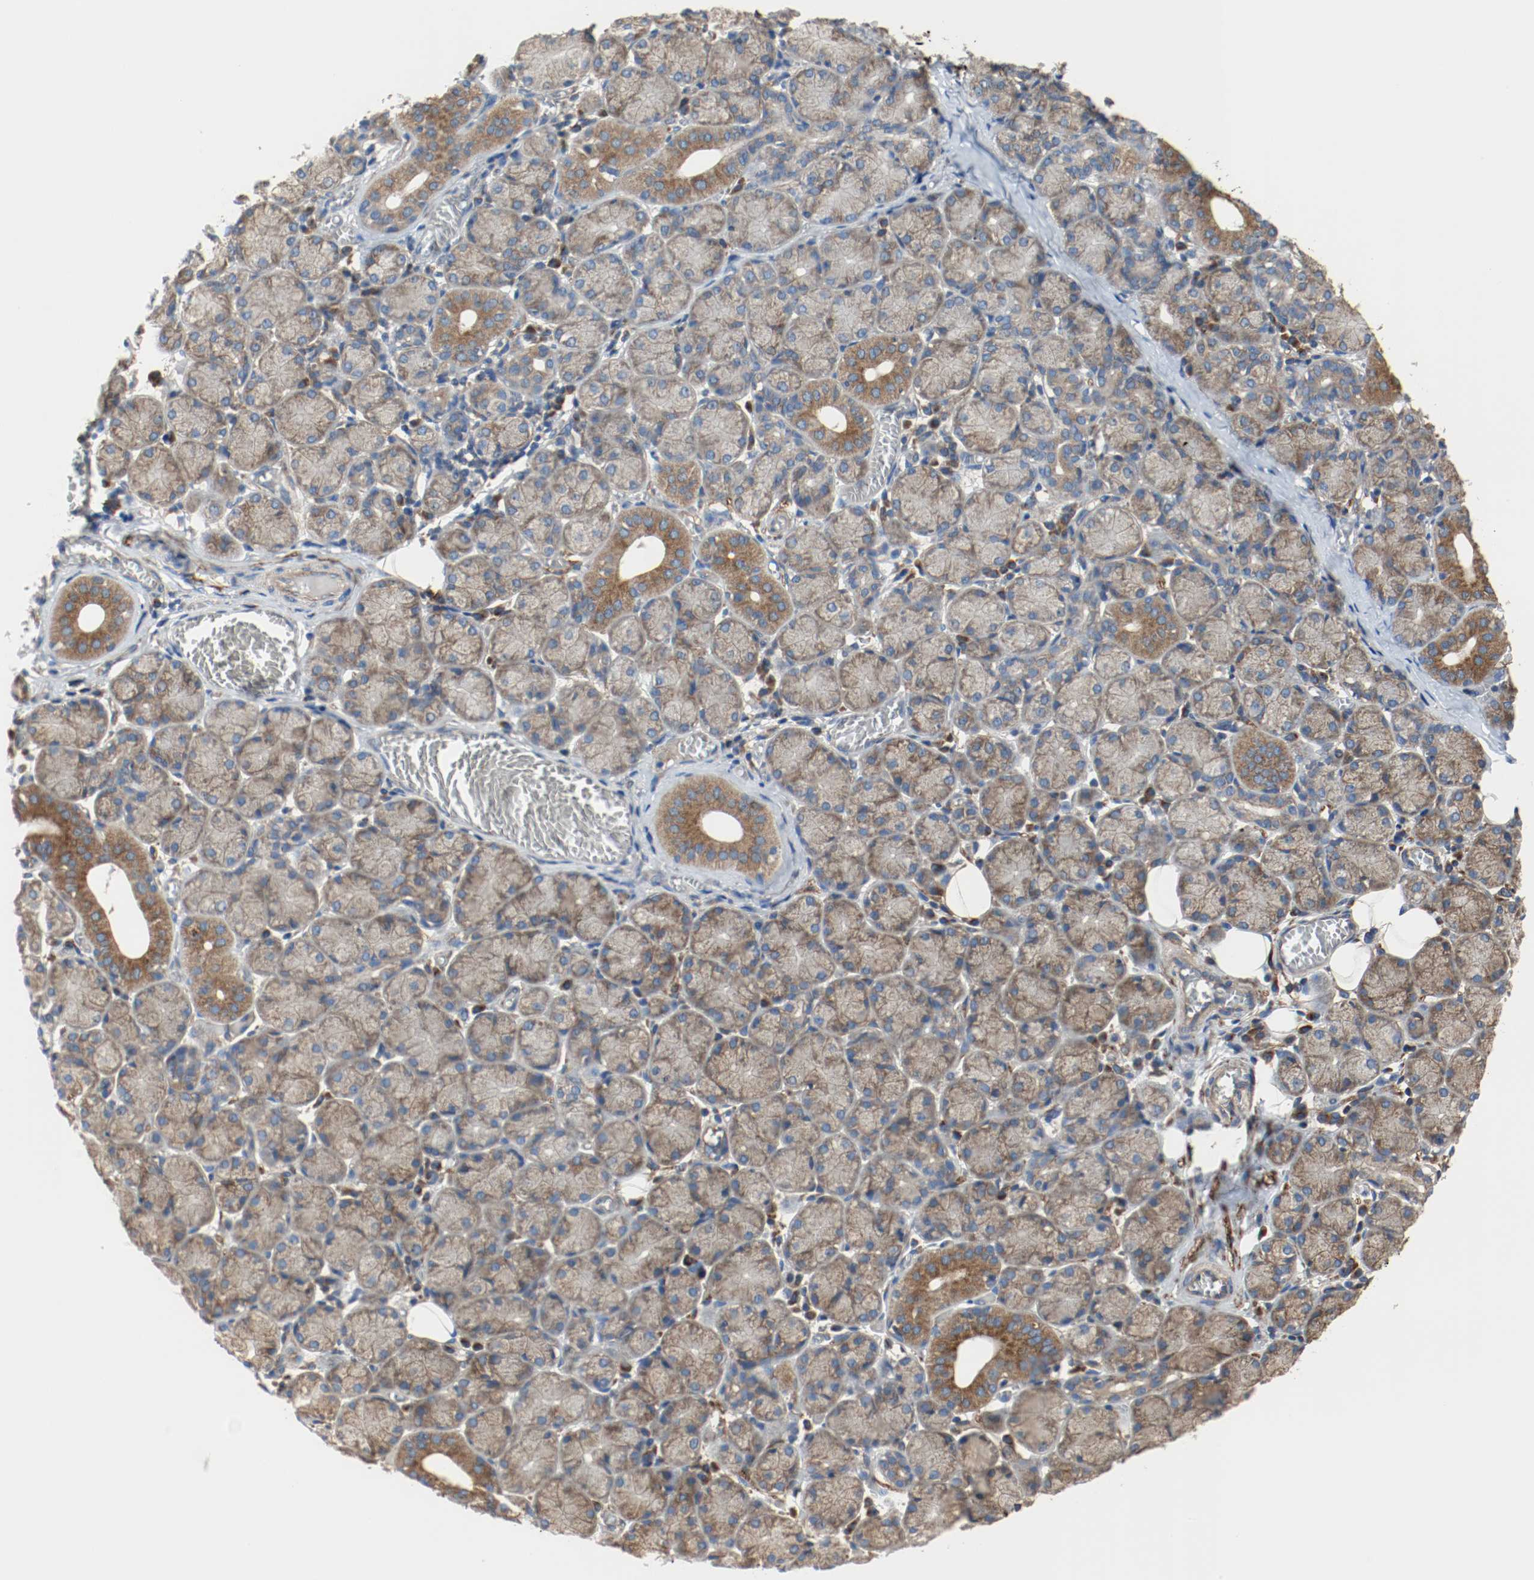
{"staining": {"intensity": "moderate", "quantity": ">75%", "location": "cytoplasmic/membranous"}, "tissue": "salivary gland", "cell_type": "Glandular cells", "image_type": "normal", "snomed": [{"axis": "morphology", "description": "Normal tissue, NOS"}, {"axis": "topography", "description": "Salivary gland"}], "caption": "Immunohistochemical staining of benign salivary gland shows medium levels of moderate cytoplasmic/membranous expression in about >75% of glandular cells.", "gene": "TUBA3D", "patient": {"sex": "female", "age": 24}}